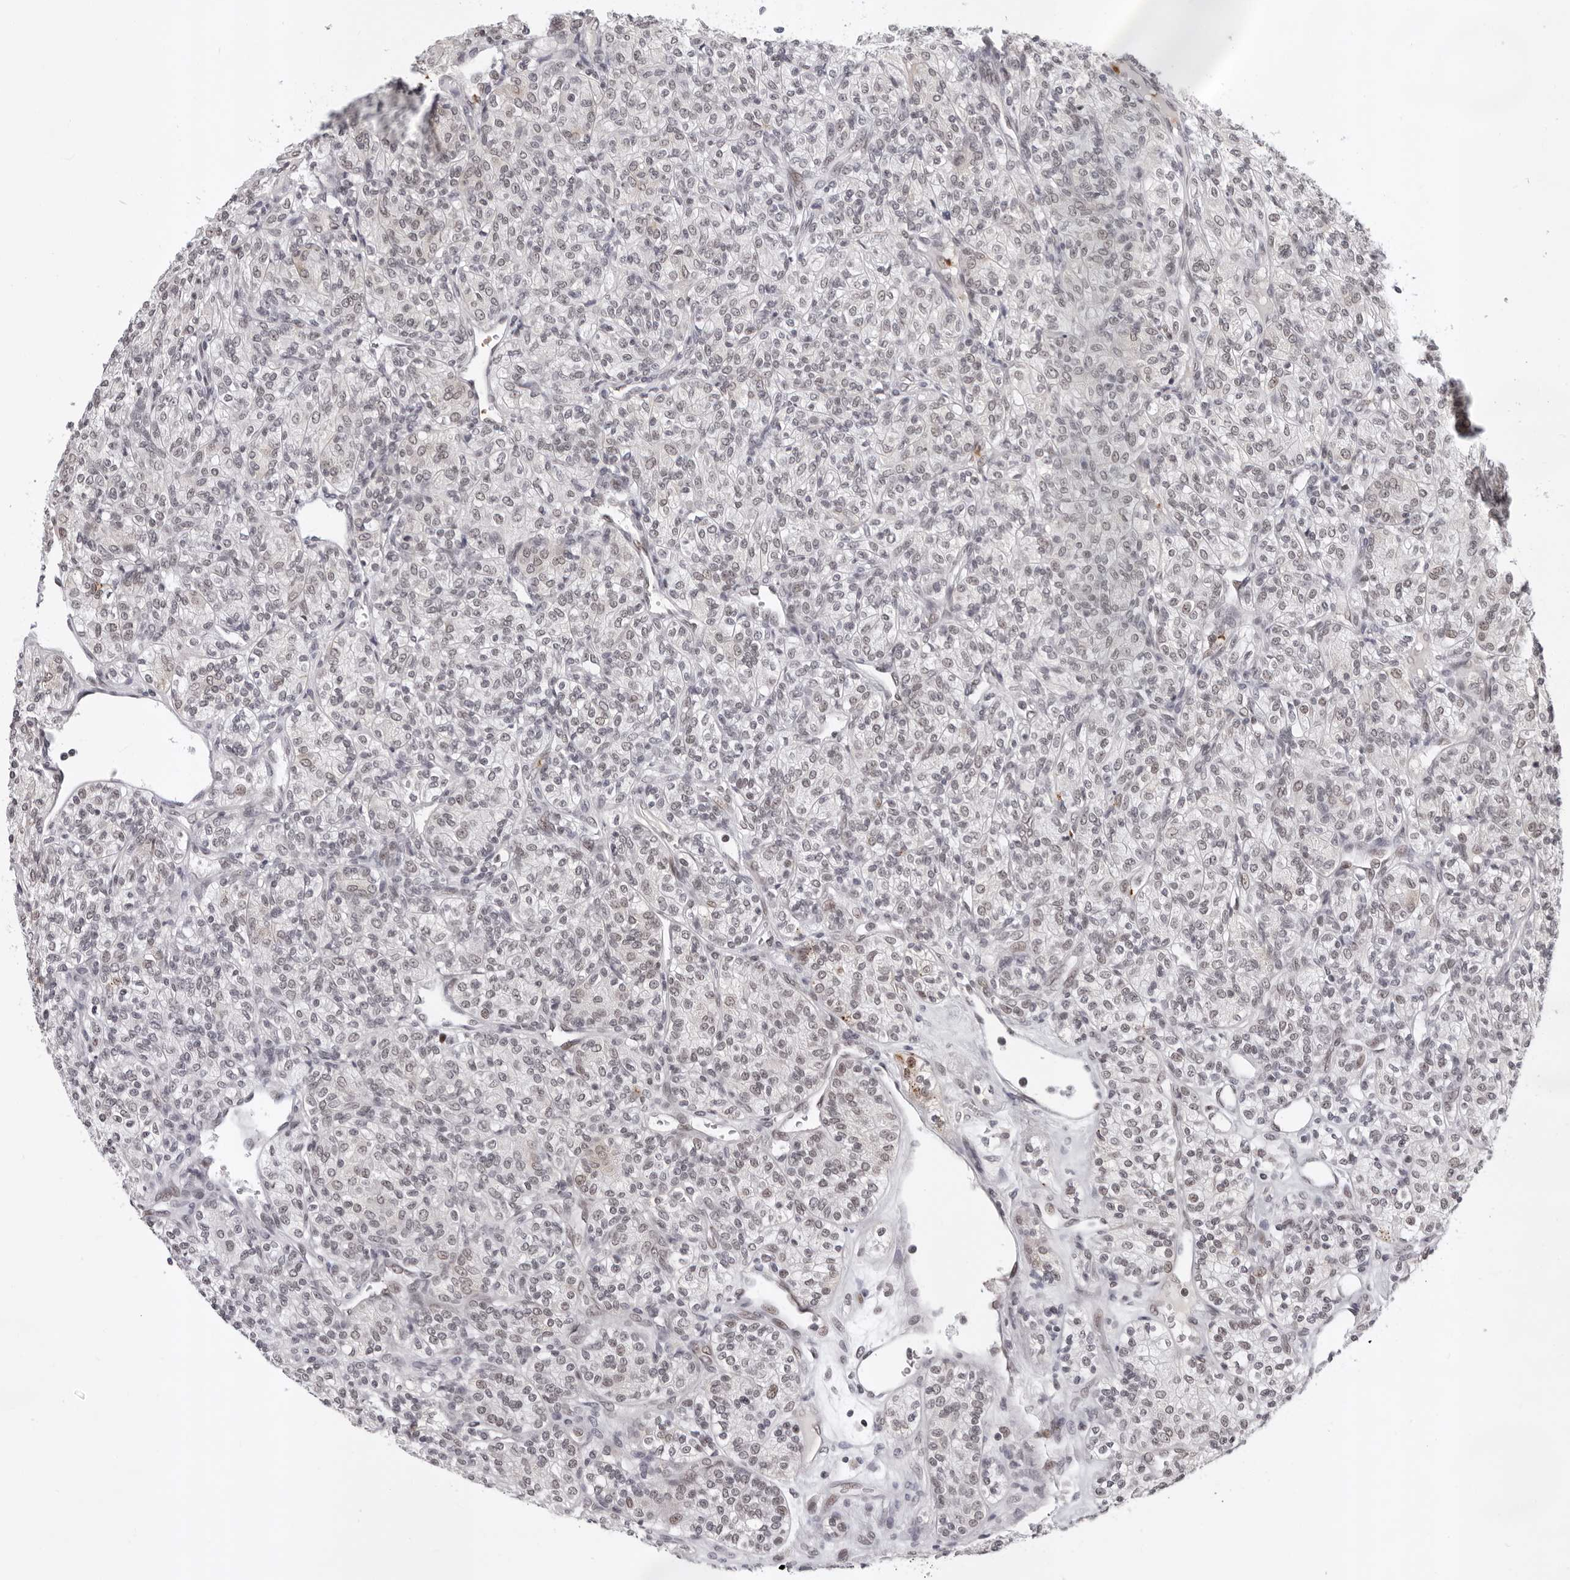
{"staining": {"intensity": "weak", "quantity": "25%-75%", "location": "nuclear"}, "tissue": "renal cancer", "cell_type": "Tumor cells", "image_type": "cancer", "snomed": [{"axis": "morphology", "description": "Adenocarcinoma, NOS"}, {"axis": "topography", "description": "Kidney"}], "caption": "Adenocarcinoma (renal) was stained to show a protein in brown. There is low levels of weak nuclear staining in approximately 25%-75% of tumor cells.", "gene": "USP1", "patient": {"sex": "male", "age": 77}}